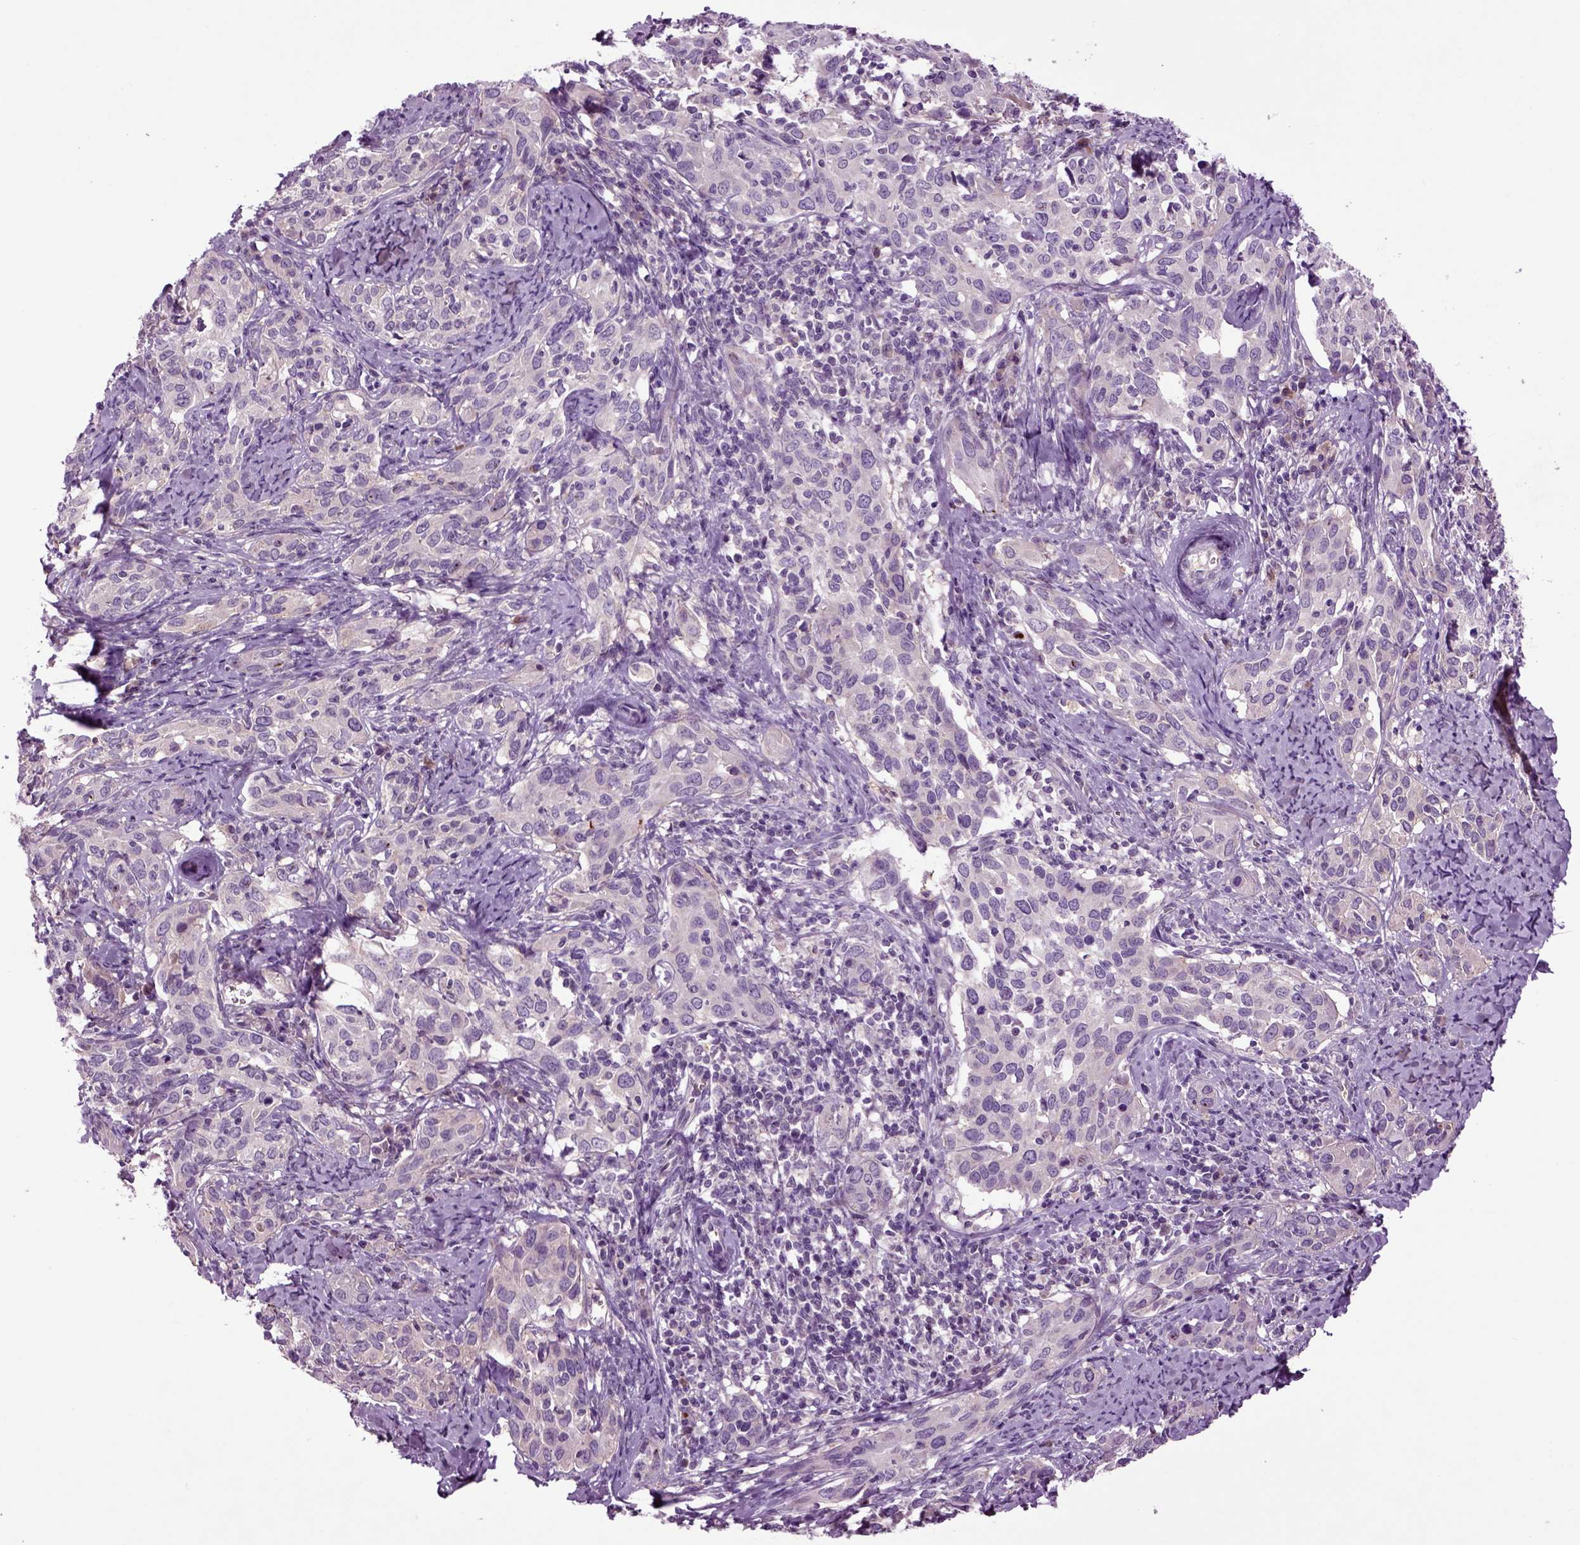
{"staining": {"intensity": "negative", "quantity": "none", "location": "none"}, "tissue": "cervical cancer", "cell_type": "Tumor cells", "image_type": "cancer", "snomed": [{"axis": "morphology", "description": "Squamous cell carcinoma, NOS"}, {"axis": "topography", "description": "Cervix"}], "caption": "High power microscopy photomicrograph of an immunohistochemistry (IHC) micrograph of squamous cell carcinoma (cervical), revealing no significant staining in tumor cells. (DAB IHC visualized using brightfield microscopy, high magnification).", "gene": "SPON1", "patient": {"sex": "female", "age": 51}}